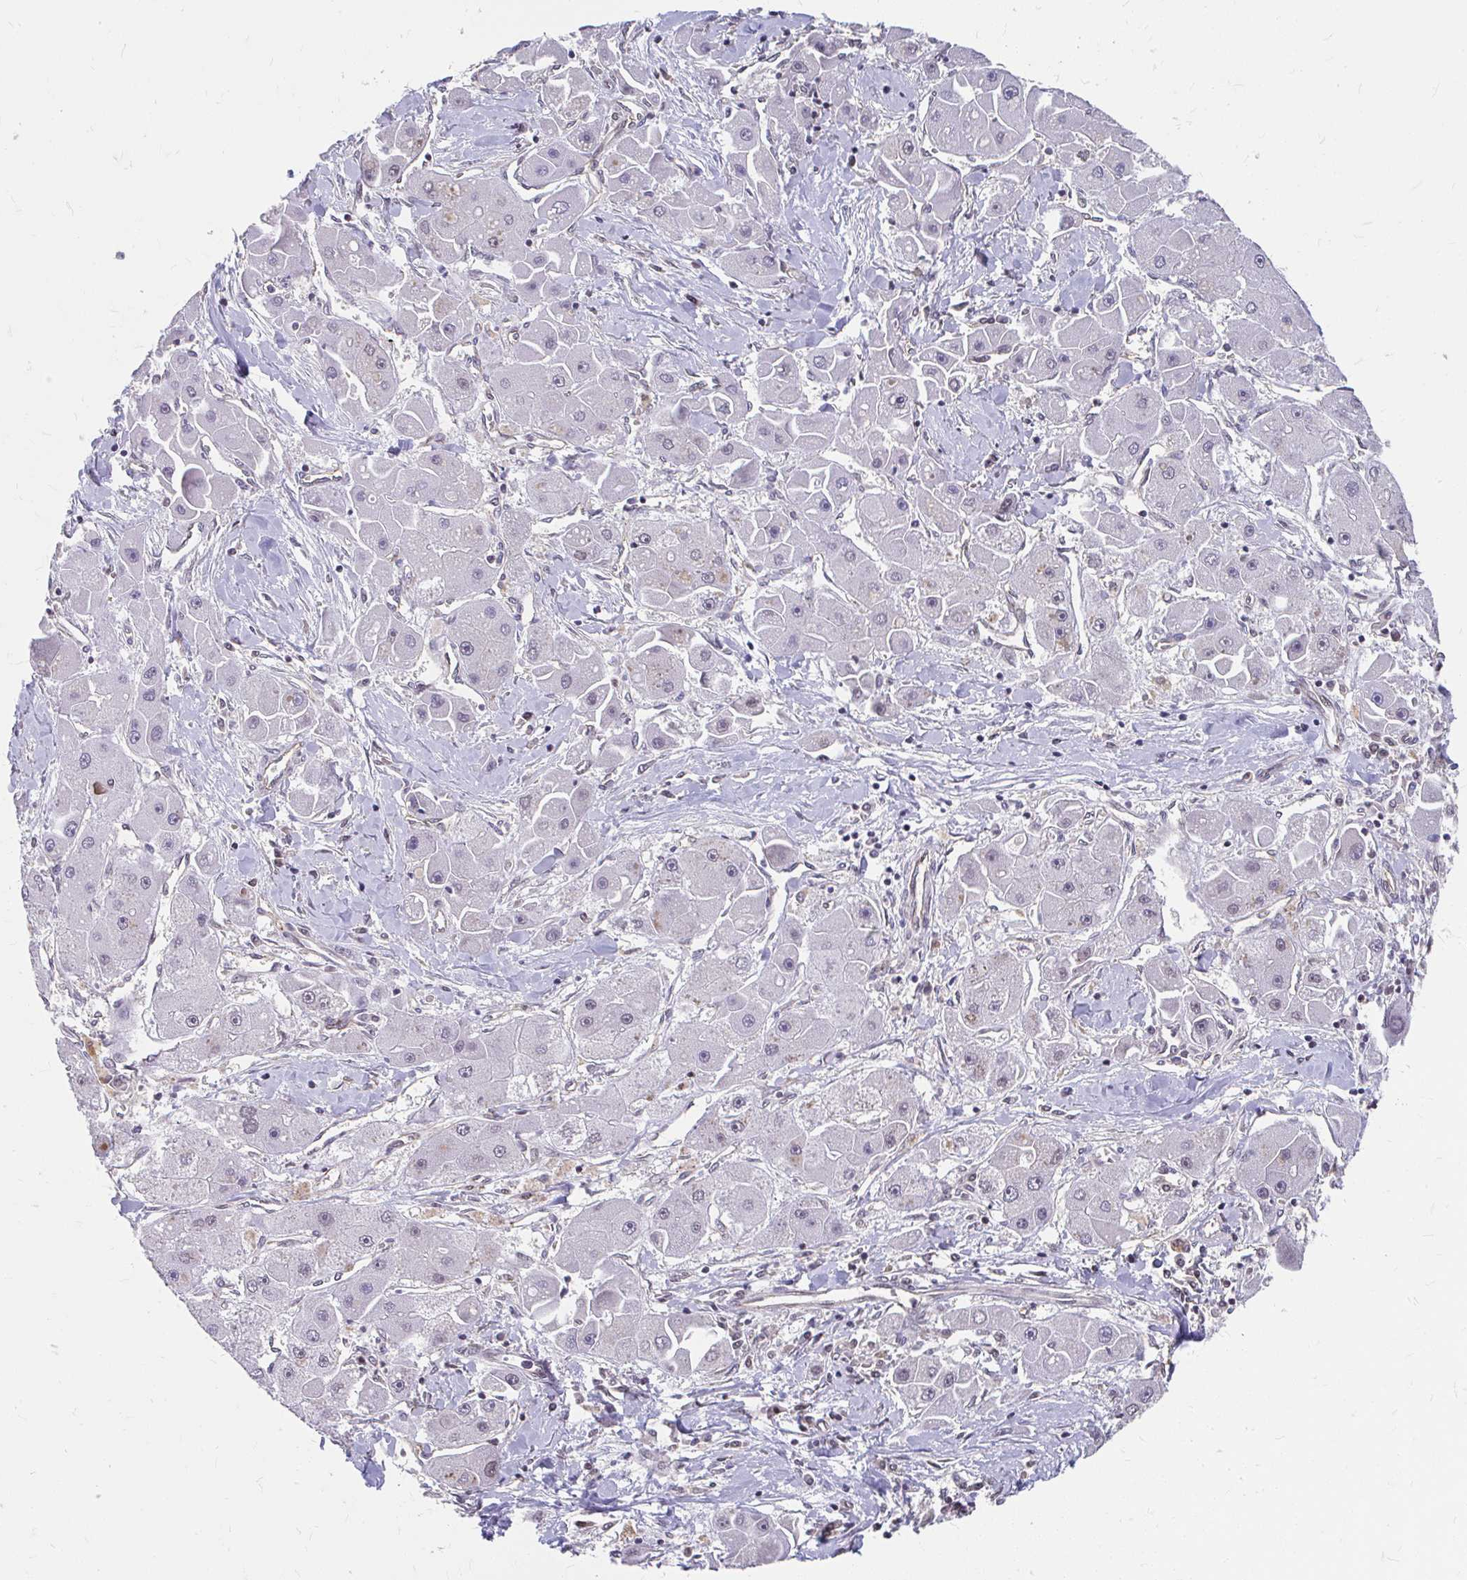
{"staining": {"intensity": "weak", "quantity": "<25%", "location": "cytoplasmic/membranous,nuclear"}, "tissue": "liver cancer", "cell_type": "Tumor cells", "image_type": "cancer", "snomed": [{"axis": "morphology", "description": "Carcinoma, Hepatocellular, NOS"}, {"axis": "topography", "description": "Liver"}], "caption": "Tumor cells show no significant staining in hepatocellular carcinoma (liver).", "gene": "XPO1", "patient": {"sex": "male", "age": 24}}